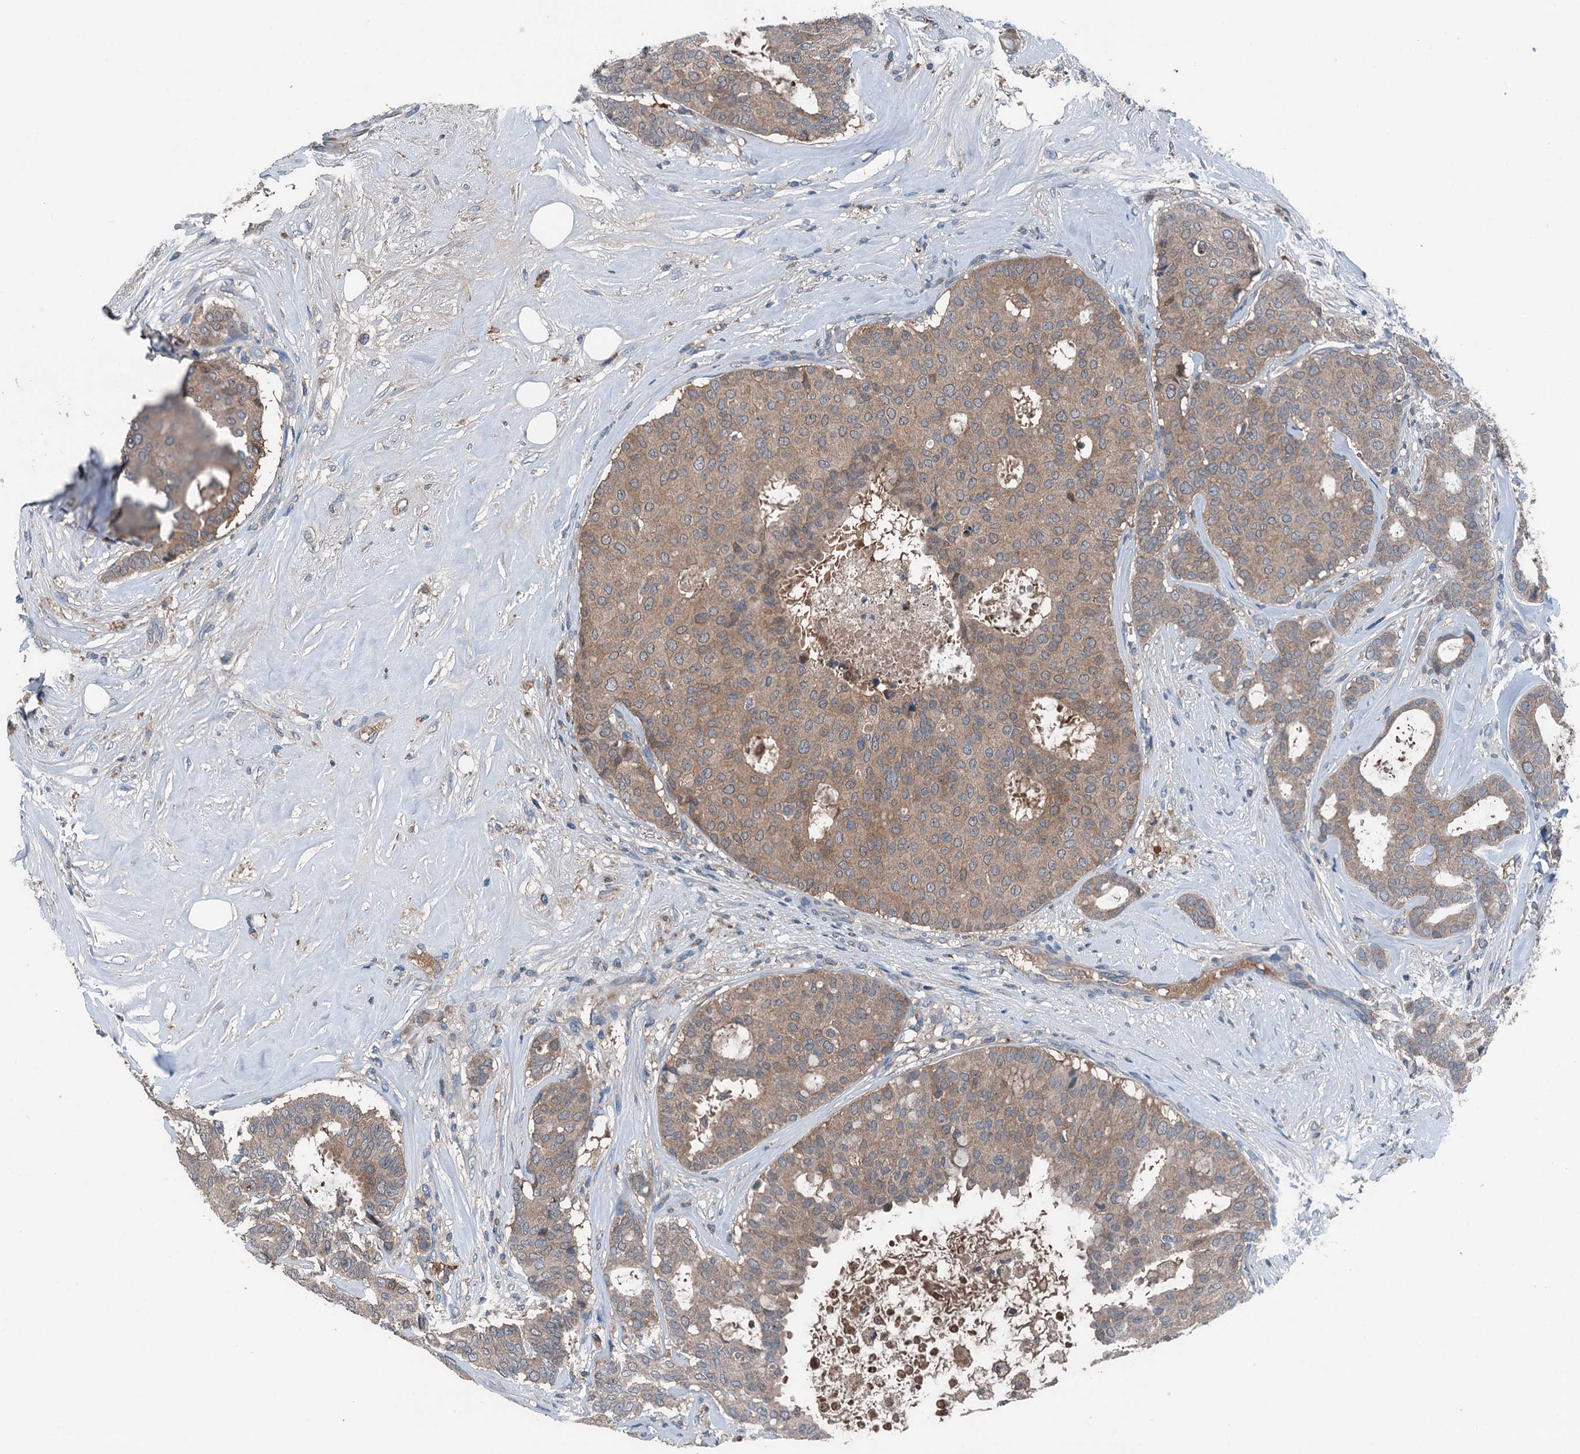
{"staining": {"intensity": "weak", "quantity": ">75%", "location": "cytoplasmic/membranous"}, "tissue": "breast cancer", "cell_type": "Tumor cells", "image_type": "cancer", "snomed": [{"axis": "morphology", "description": "Duct carcinoma"}, {"axis": "topography", "description": "Breast"}], "caption": "There is low levels of weak cytoplasmic/membranous staining in tumor cells of breast intraductal carcinoma, as demonstrated by immunohistochemical staining (brown color).", "gene": "PDSS1", "patient": {"sex": "female", "age": 75}}